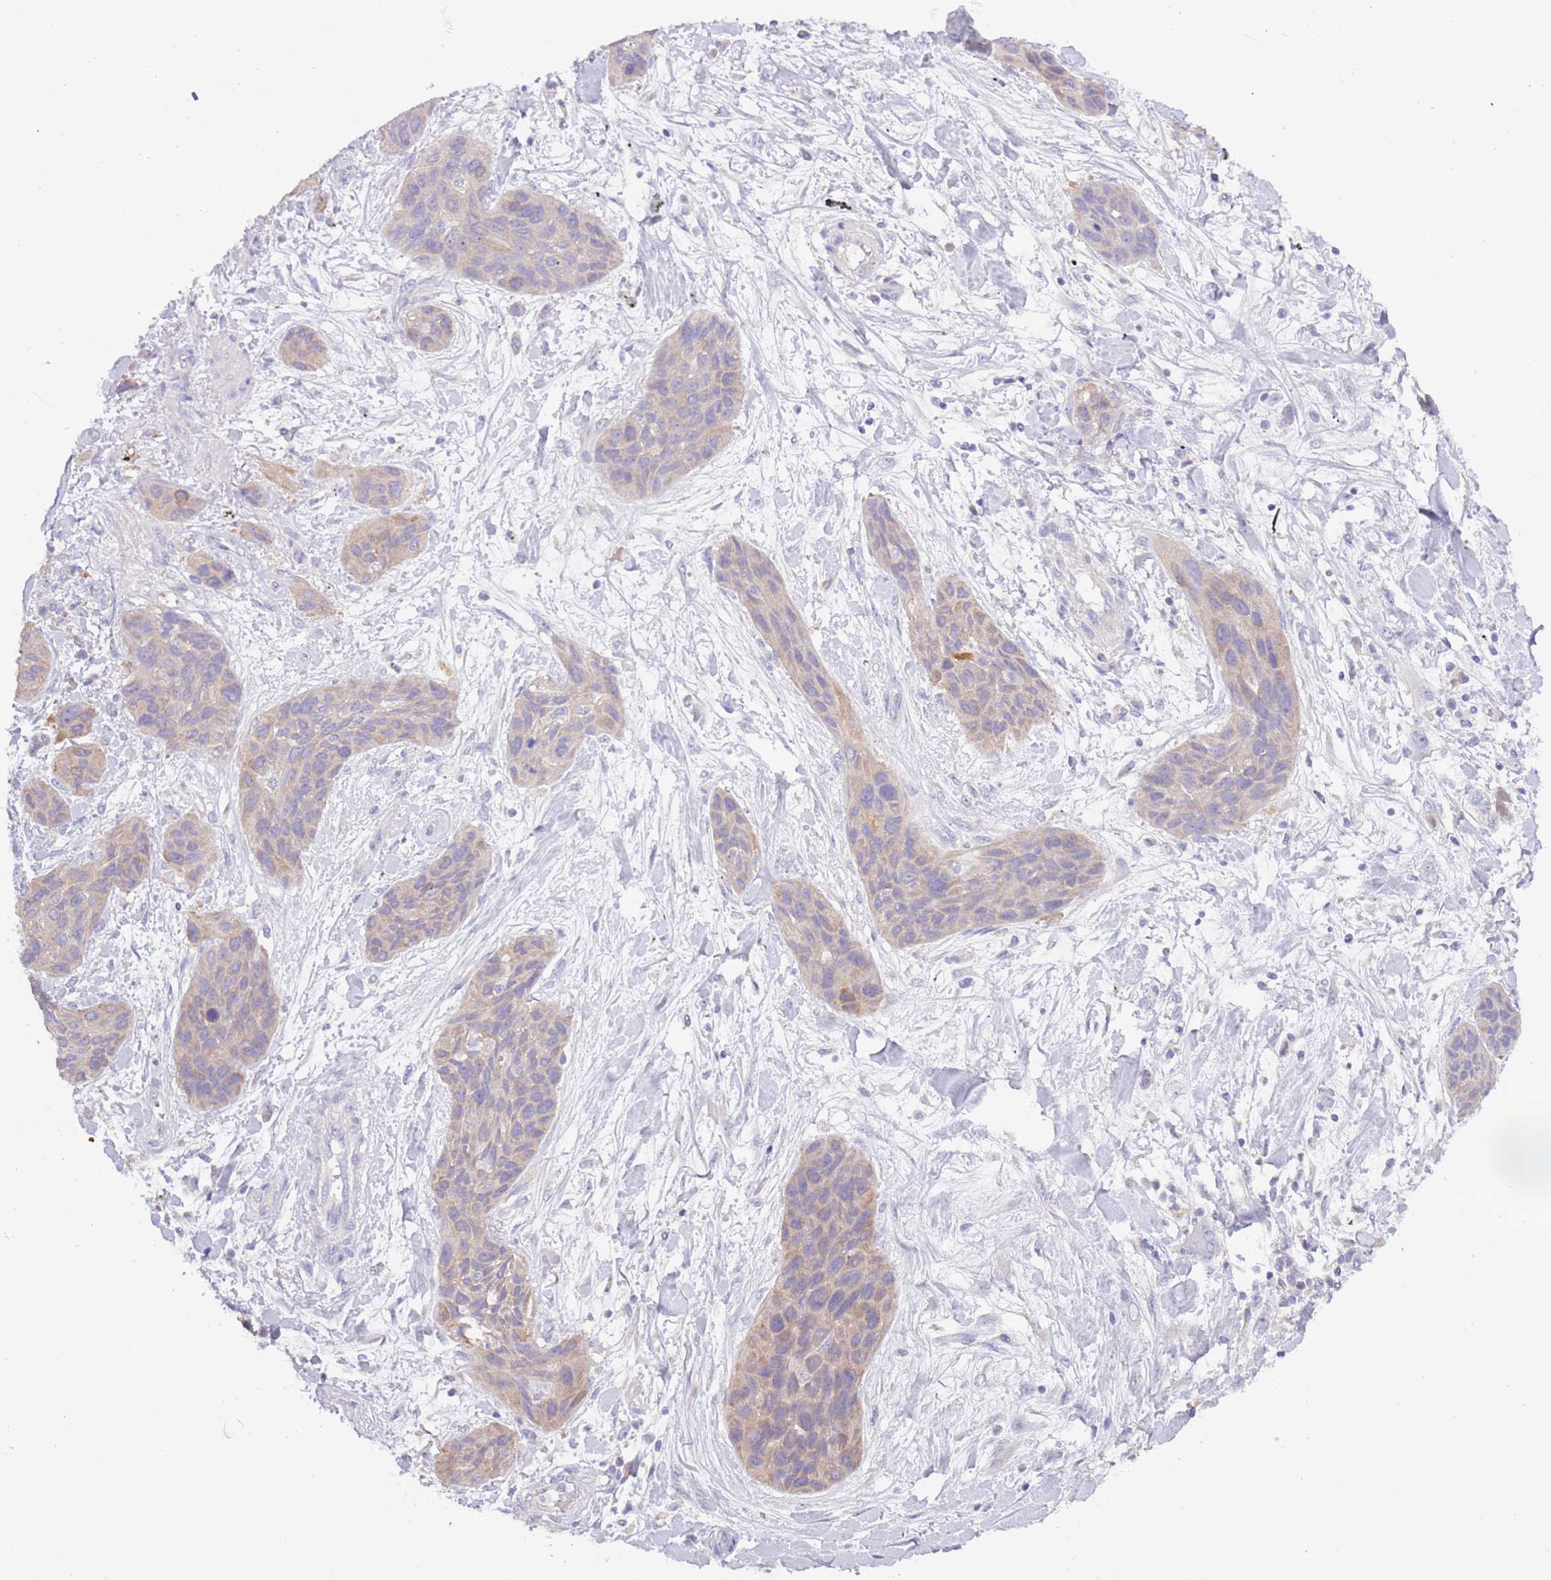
{"staining": {"intensity": "weak", "quantity": "<25%", "location": "cytoplasmic/membranous"}, "tissue": "lung cancer", "cell_type": "Tumor cells", "image_type": "cancer", "snomed": [{"axis": "morphology", "description": "Squamous cell carcinoma, NOS"}, {"axis": "topography", "description": "Lung"}], "caption": "A histopathology image of human lung cancer is negative for staining in tumor cells.", "gene": "STIP1", "patient": {"sex": "female", "age": 70}}